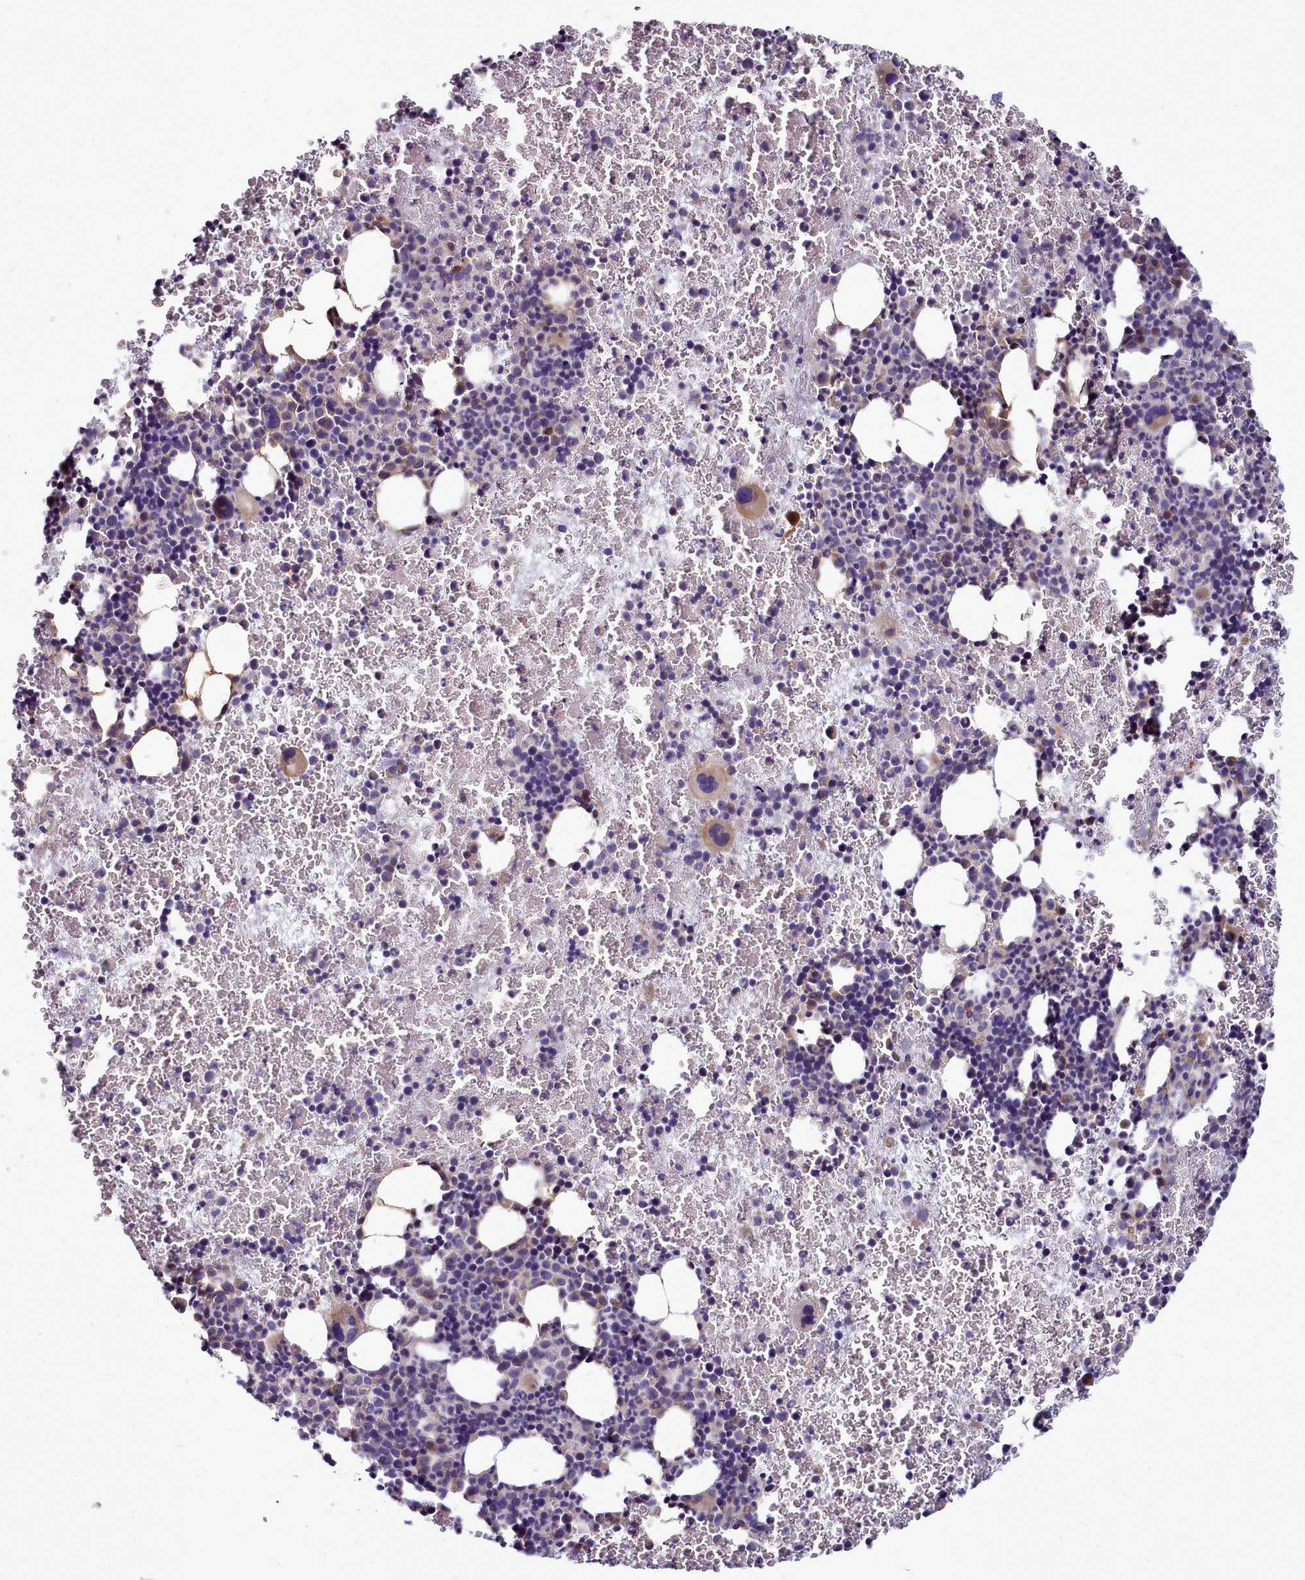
{"staining": {"intensity": "weak", "quantity": "<25%", "location": "cytoplasmic/membranous"}, "tissue": "bone marrow", "cell_type": "Hematopoietic cells", "image_type": "normal", "snomed": [{"axis": "morphology", "description": "Normal tissue, NOS"}, {"axis": "topography", "description": "Bone marrow"}], "caption": "Bone marrow was stained to show a protein in brown. There is no significant expression in hematopoietic cells.", "gene": "SMPD4", "patient": {"sex": "male", "age": 11}}